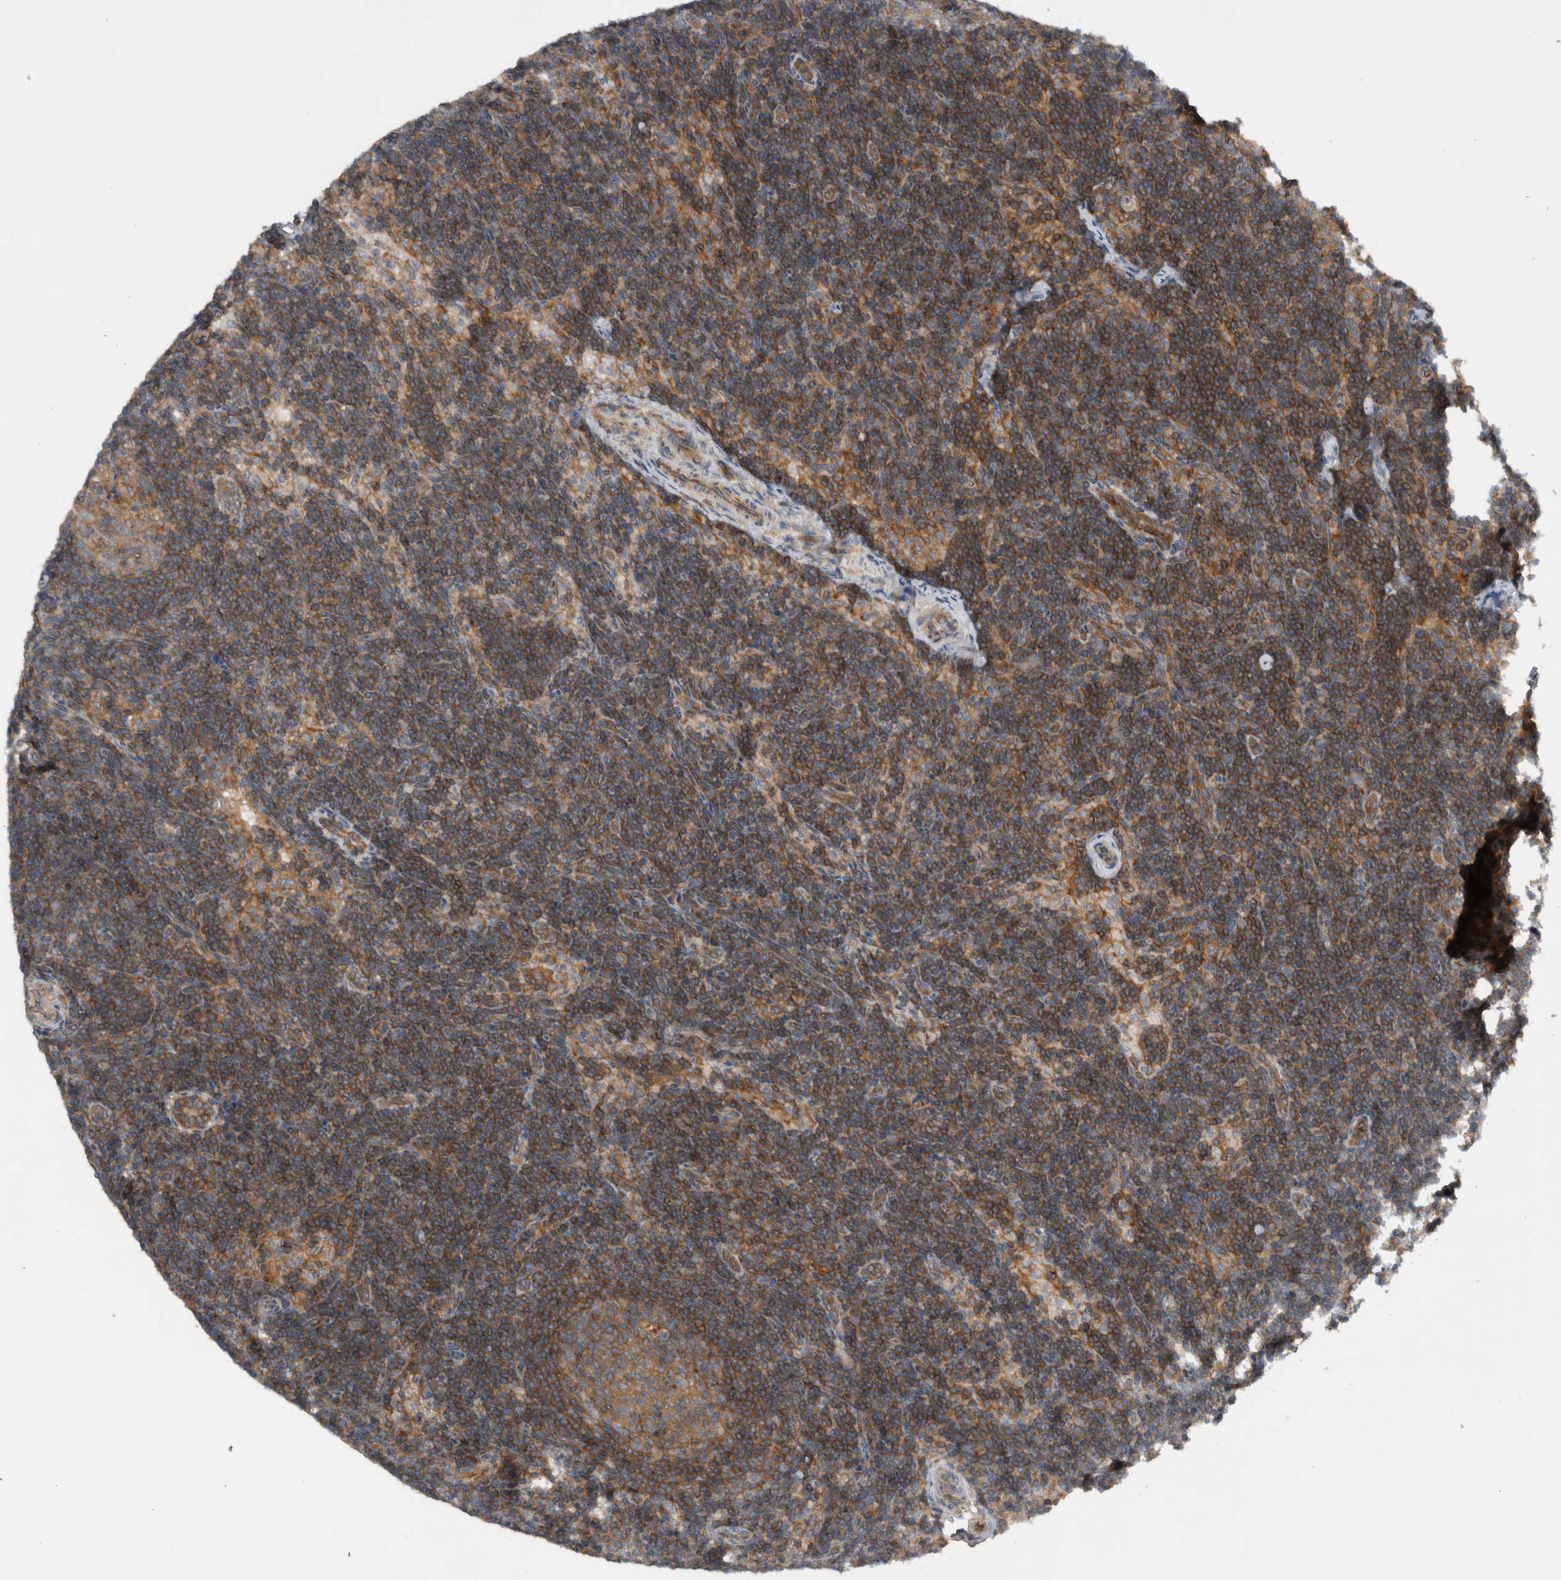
{"staining": {"intensity": "moderate", "quantity": ">75%", "location": "cytoplasmic/membranous"}, "tissue": "lymph node", "cell_type": "Germinal center cells", "image_type": "normal", "snomed": [{"axis": "morphology", "description": "Normal tissue, NOS"}, {"axis": "topography", "description": "Lymph node"}], "caption": "This is a histology image of immunohistochemistry staining of unremarkable lymph node, which shows moderate expression in the cytoplasmic/membranous of germinal center cells.", "gene": "SCARA5", "patient": {"sex": "female", "age": 22}}